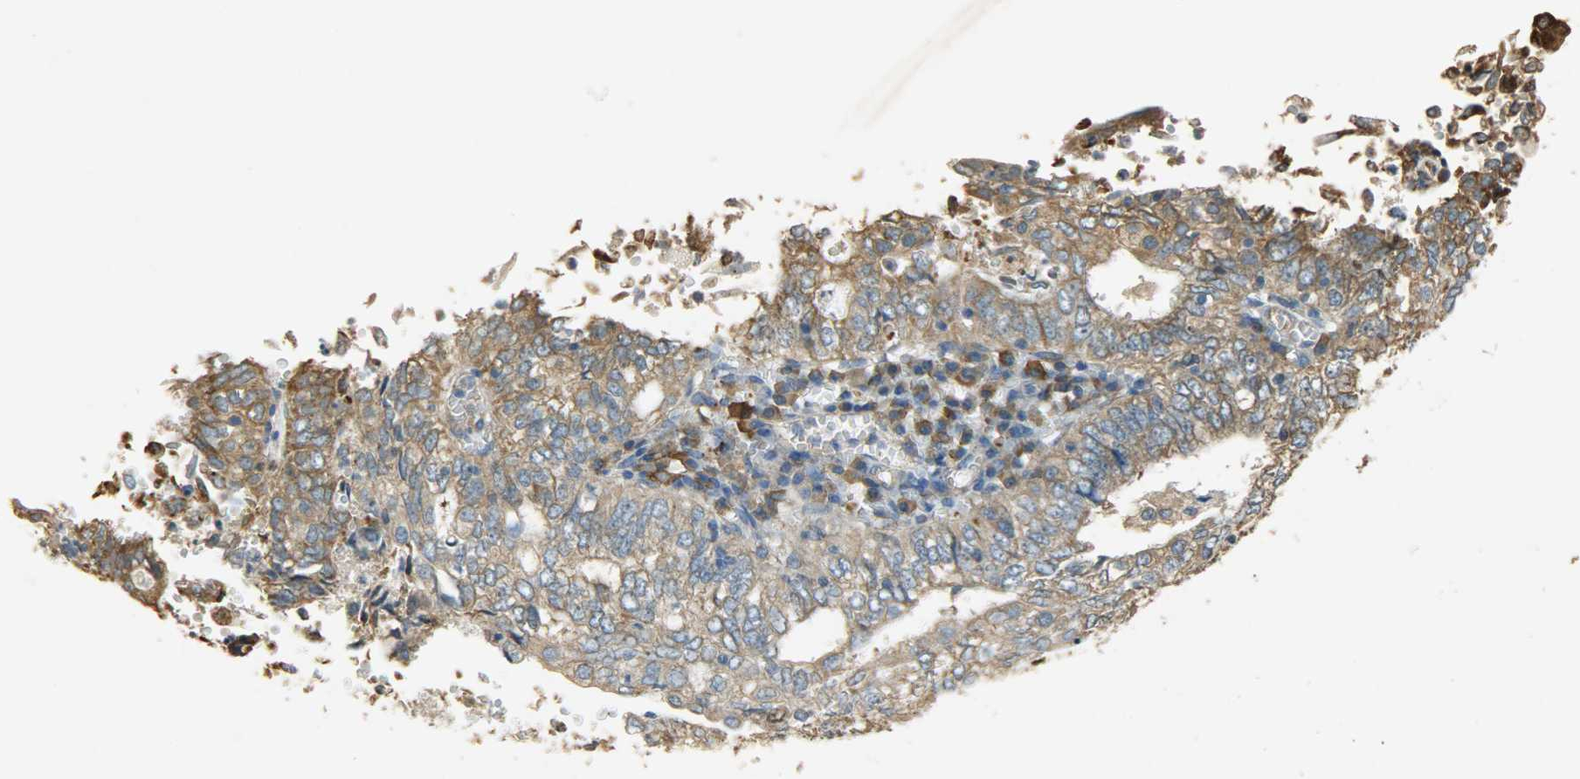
{"staining": {"intensity": "moderate", "quantity": ">75%", "location": "cytoplasmic/membranous"}, "tissue": "endometrial cancer", "cell_type": "Tumor cells", "image_type": "cancer", "snomed": [{"axis": "morphology", "description": "Adenocarcinoma, NOS"}, {"axis": "topography", "description": "Endometrium"}], "caption": "Endometrial adenocarcinoma tissue demonstrates moderate cytoplasmic/membranous expression in approximately >75% of tumor cells", "gene": "HSPA5", "patient": {"sex": "female", "age": 69}}